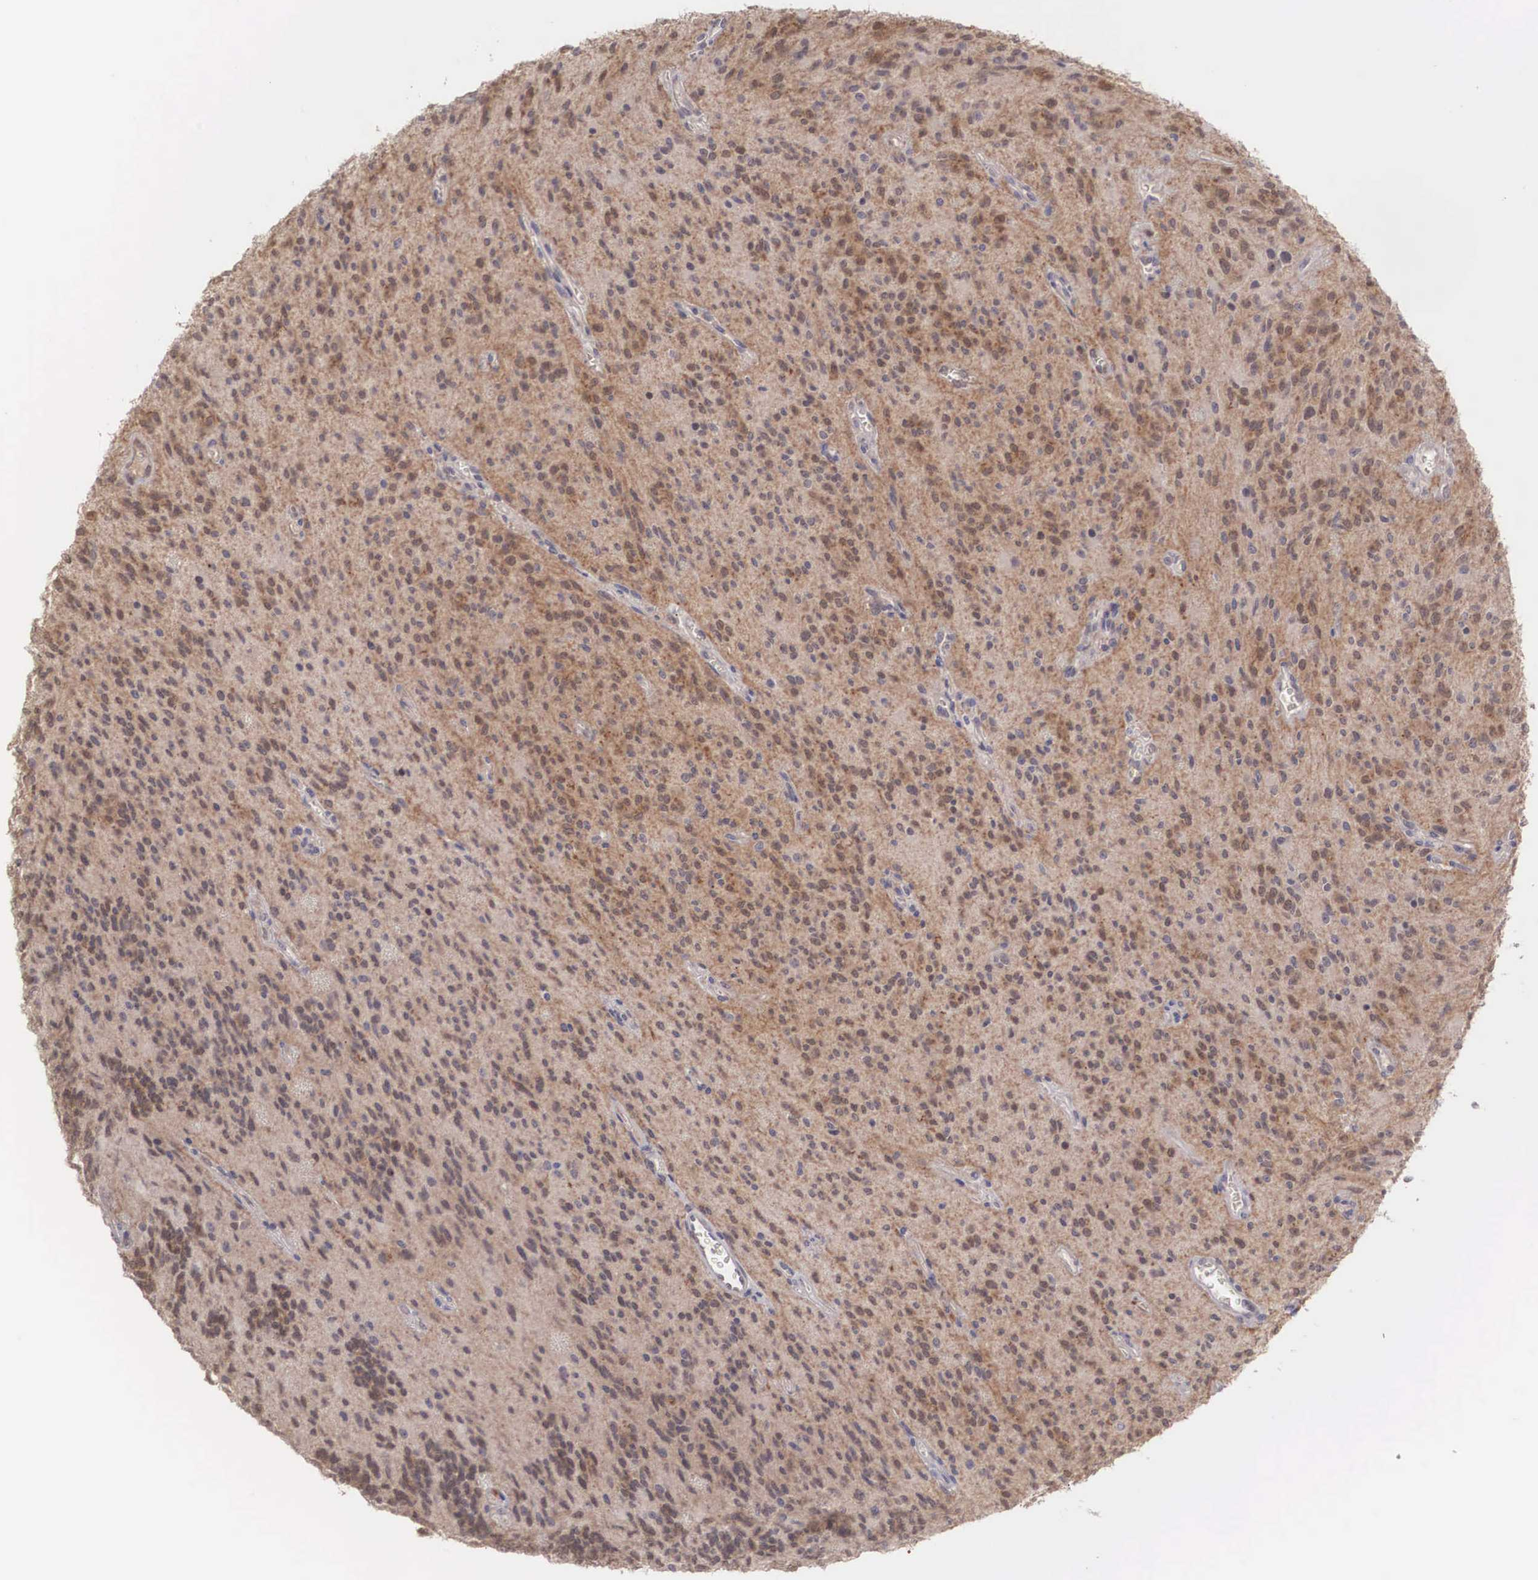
{"staining": {"intensity": "moderate", "quantity": ">75%", "location": "cytoplasmic/membranous,nuclear"}, "tissue": "glioma", "cell_type": "Tumor cells", "image_type": "cancer", "snomed": [{"axis": "morphology", "description": "Glioma, malignant, Low grade"}, {"axis": "topography", "description": "Brain"}], "caption": "There is medium levels of moderate cytoplasmic/membranous and nuclear positivity in tumor cells of glioma, as demonstrated by immunohistochemical staining (brown color).", "gene": "DNAJB7", "patient": {"sex": "female", "age": 15}}